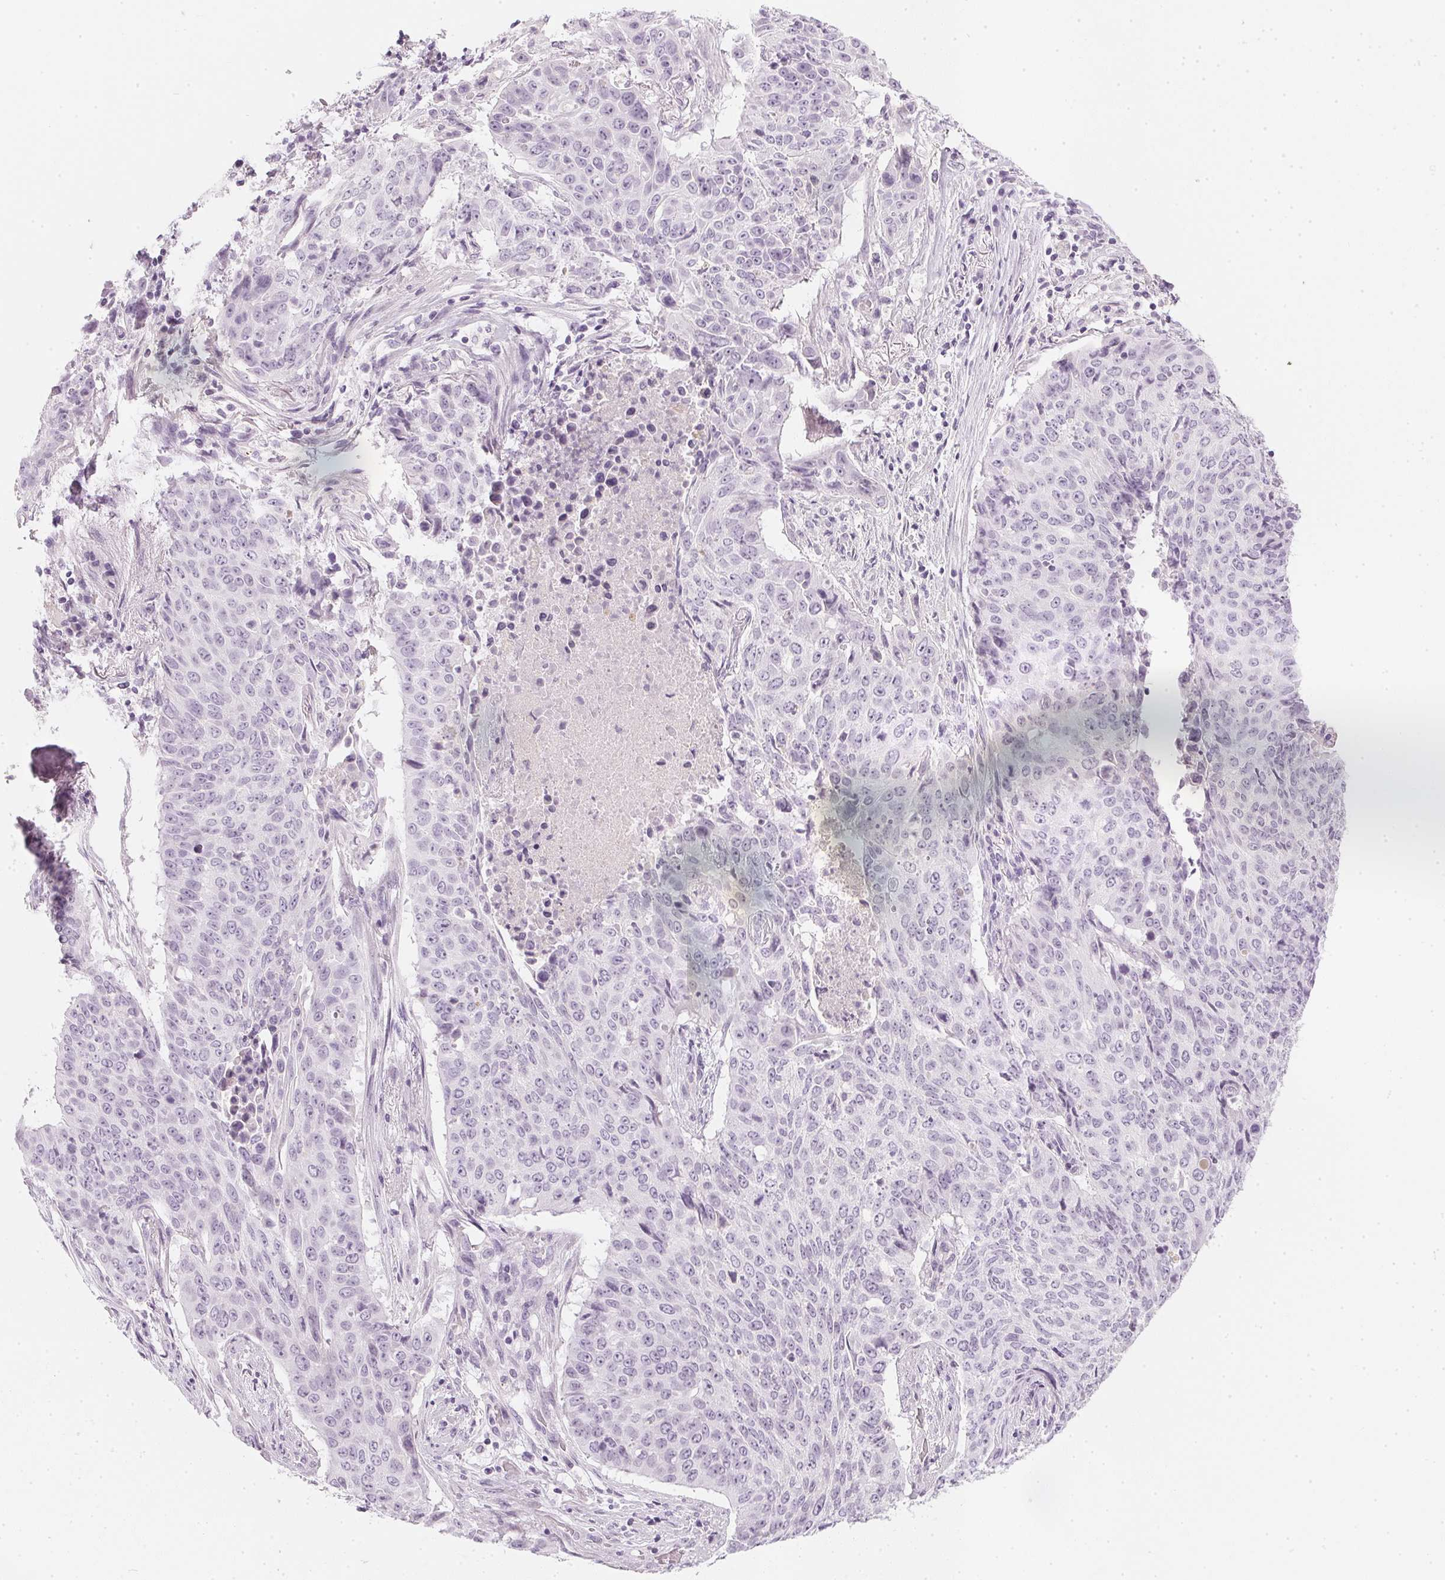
{"staining": {"intensity": "negative", "quantity": "none", "location": "none"}, "tissue": "lung cancer", "cell_type": "Tumor cells", "image_type": "cancer", "snomed": [{"axis": "morphology", "description": "Normal tissue, NOS"}, {"axis": "morphology", "description": "Squamous cell carcinoma, NOS"}, {"axis": "topography", "description": "Bronchus"}, {"axis": "topography", "description": "Lung"}], "caption": "There is no significant expression in tumor cells of lung squamous cell carcinoma.", "gene": "CHST4", "patient": {"sex": "male", "age": 64}}